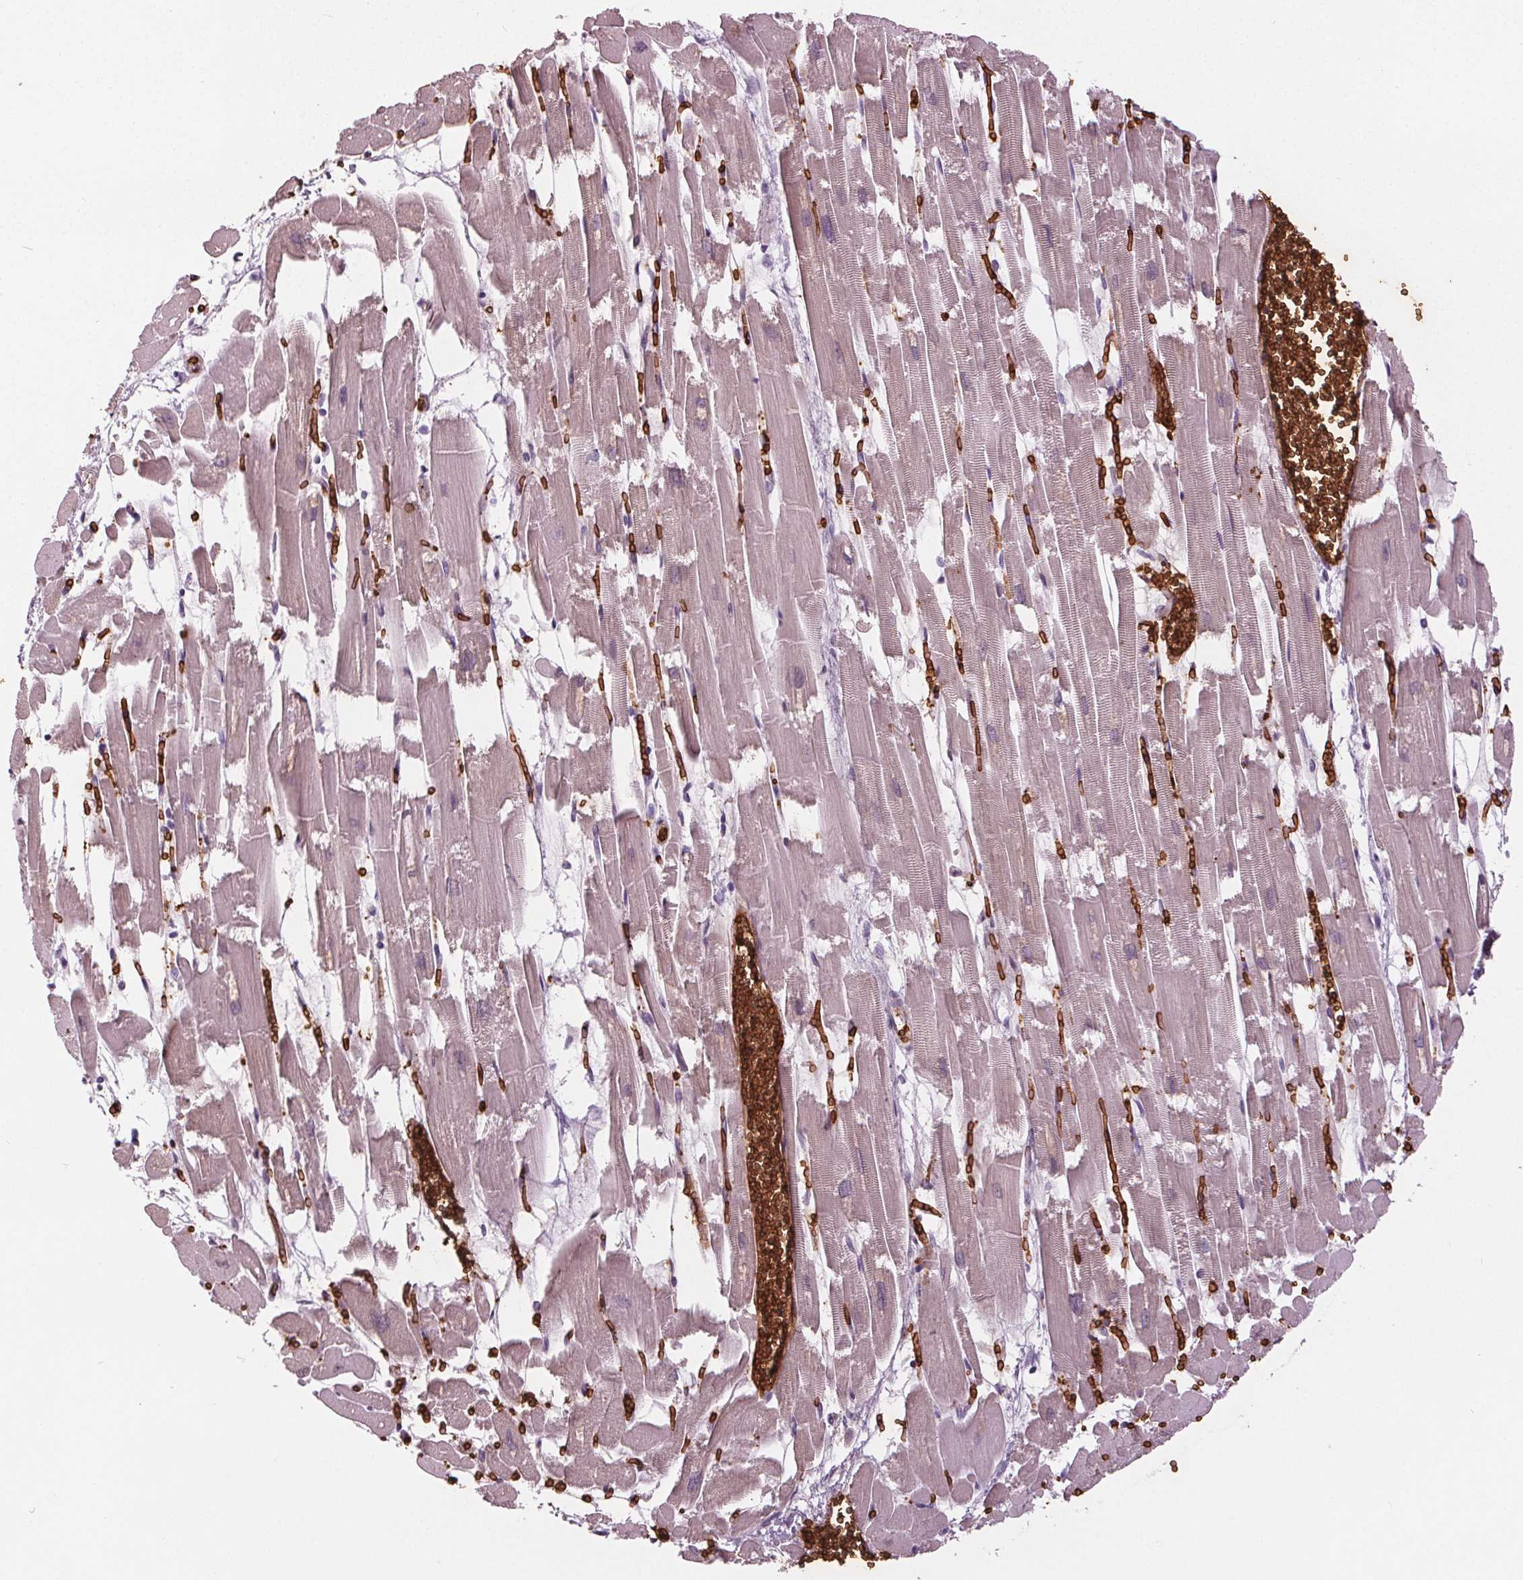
{"staining": {"intensity": "negative", "quantity": "none", "location": "none"}, "tissue": "heart muscle", "cell_type": "Cardiomyocytes", "image_type": "normal", "snomed": [{"axis": "morphology", "description": "Normal tissue, NOS"}, {"axis": "topography", "description": "Heart"}], "caption": "Immunohistochemistry (IHC) photomicrograph of benign heart muscle stained for a protein (brown), which demonstrates no staining in cardiomyocytes. (Immunohistochemistry (IHC), brightfield microscopy, high magnification).", "gene": "SLC4A1", "patient": {"sex": "female", "age": 52}}